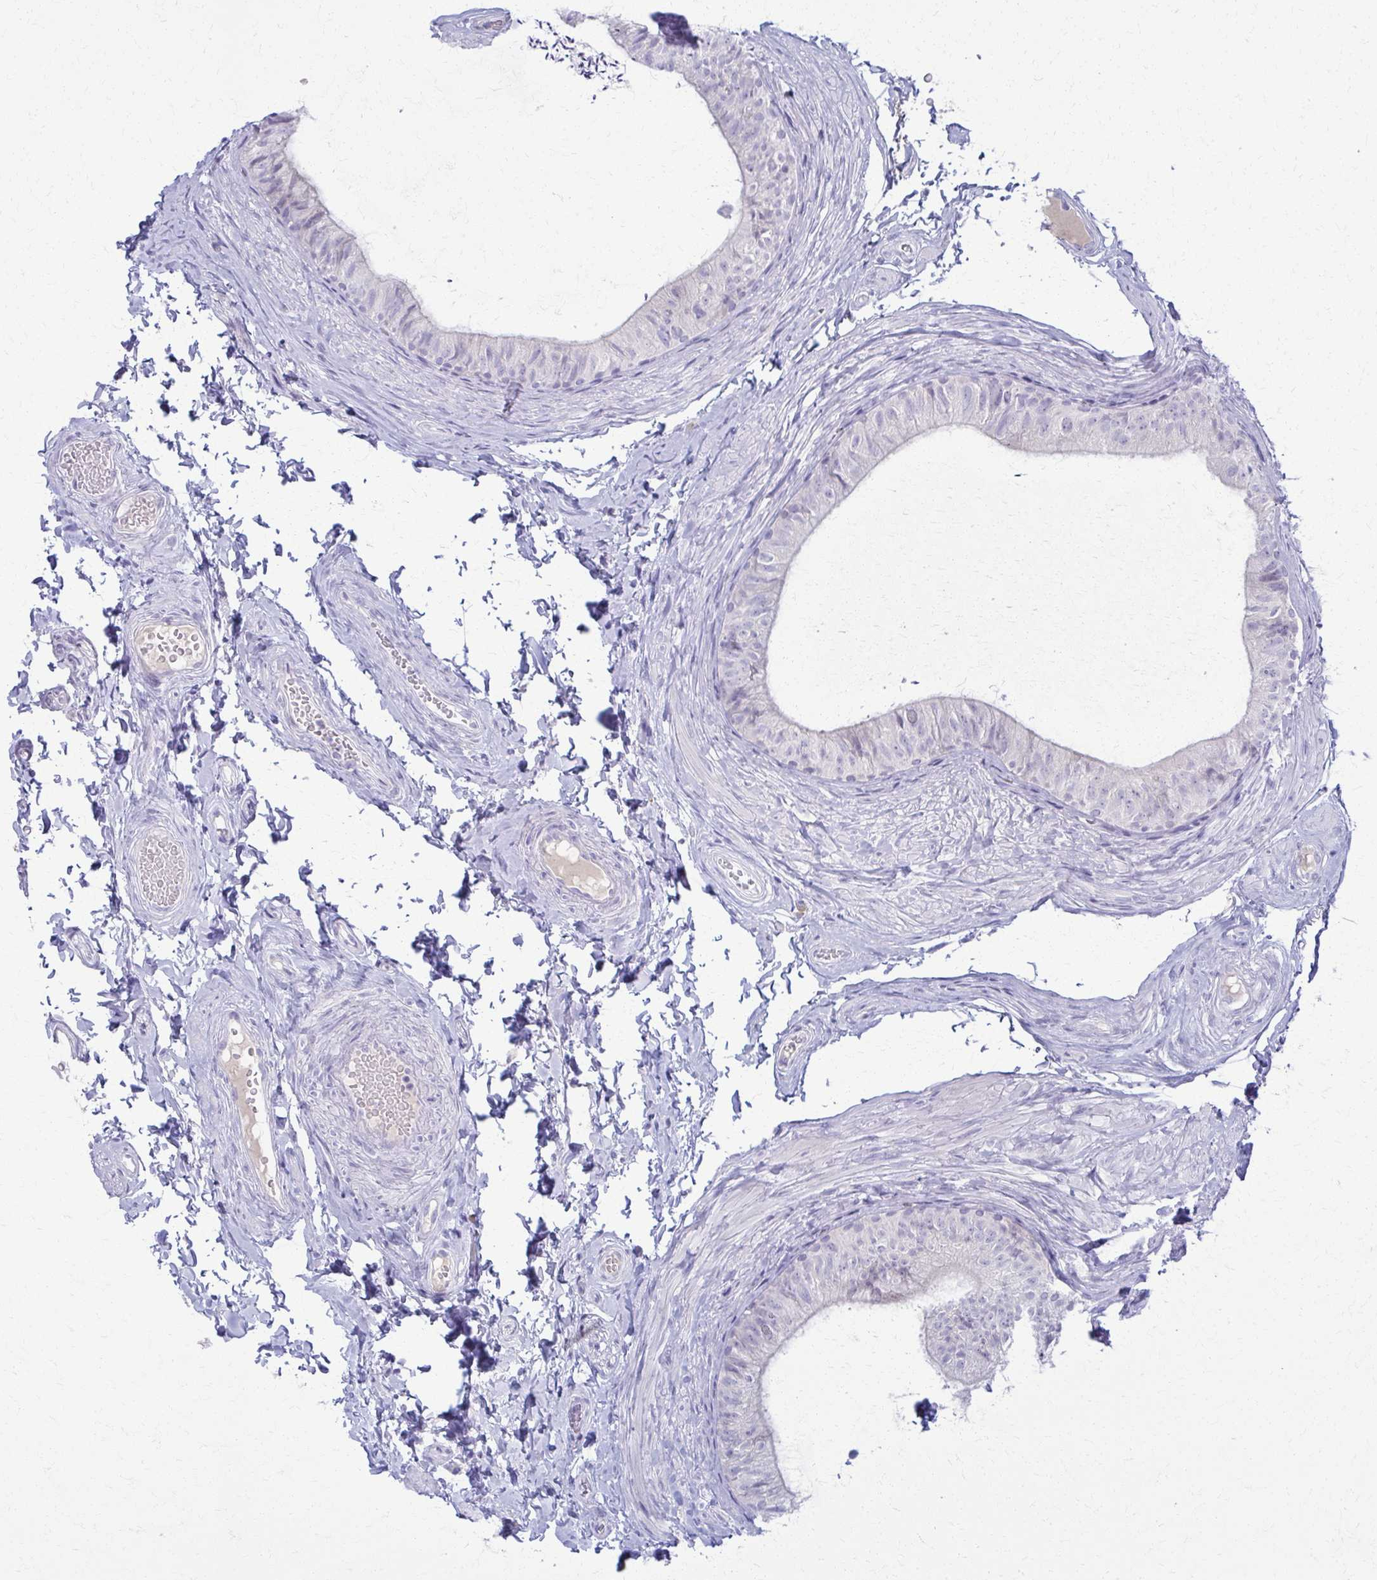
{"staining": {"intensity": "negative", "quantity": "none", "location": "none"}, "tissue": "epididymis", "cell_type": "Glandular cells", "image_type": "normal", "snomed": [{"axis": "morphology", "description": "Normal tissue, NOS"}, {"axis": "topography", "description": "Epididymis, spermatic cord, NOS"}, {"axis": "topography", "description": "Epididymis"}, {"axis": "topography", "description": "Peripheral nerve tissue"}], "caption": "Protein analysis of normal epididymis displays no significant expression in glandular cells.", "gene": "ENSG00000275249", "patient": {"sex": "male", "age": 29}}